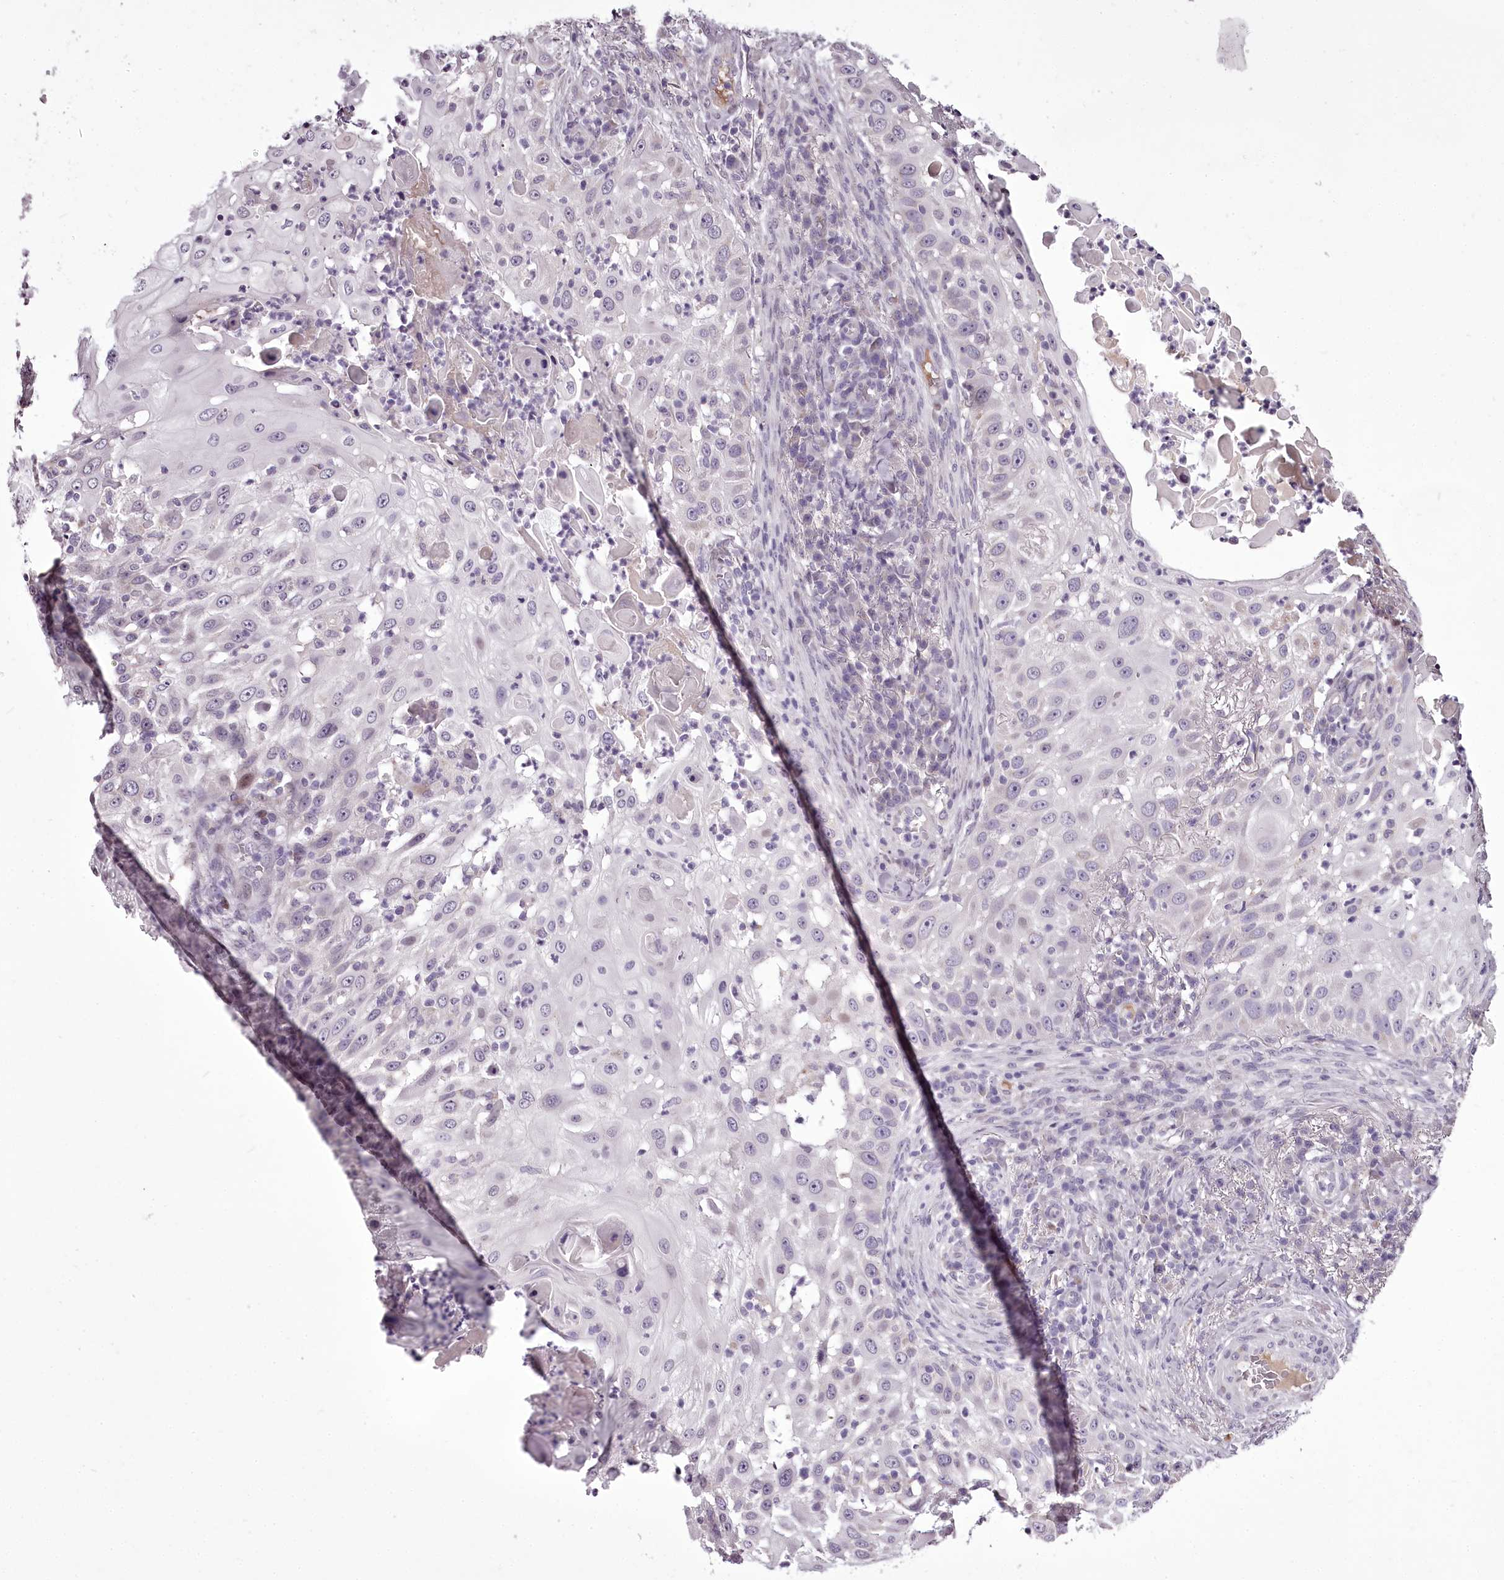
{"staining": {"intensity": "negative", "quantity": "none", "location": "none"}, "tissue": "skin cancer", "cell_type": "Tumor cells", "image_type": "cancer", "snomed": [{"axis": "morphology", "description": "Squamous cell carcinoma, NOS"}, {"axis": "topography", "description": "Skin"}], "caption": "Immunohistochemical staining of skin cancer (squamous cell carcinoma) exhibits no significant expression in tumor cells.", "gene": "C1orf56", "patient": {"sex": "female", "age": 44}}